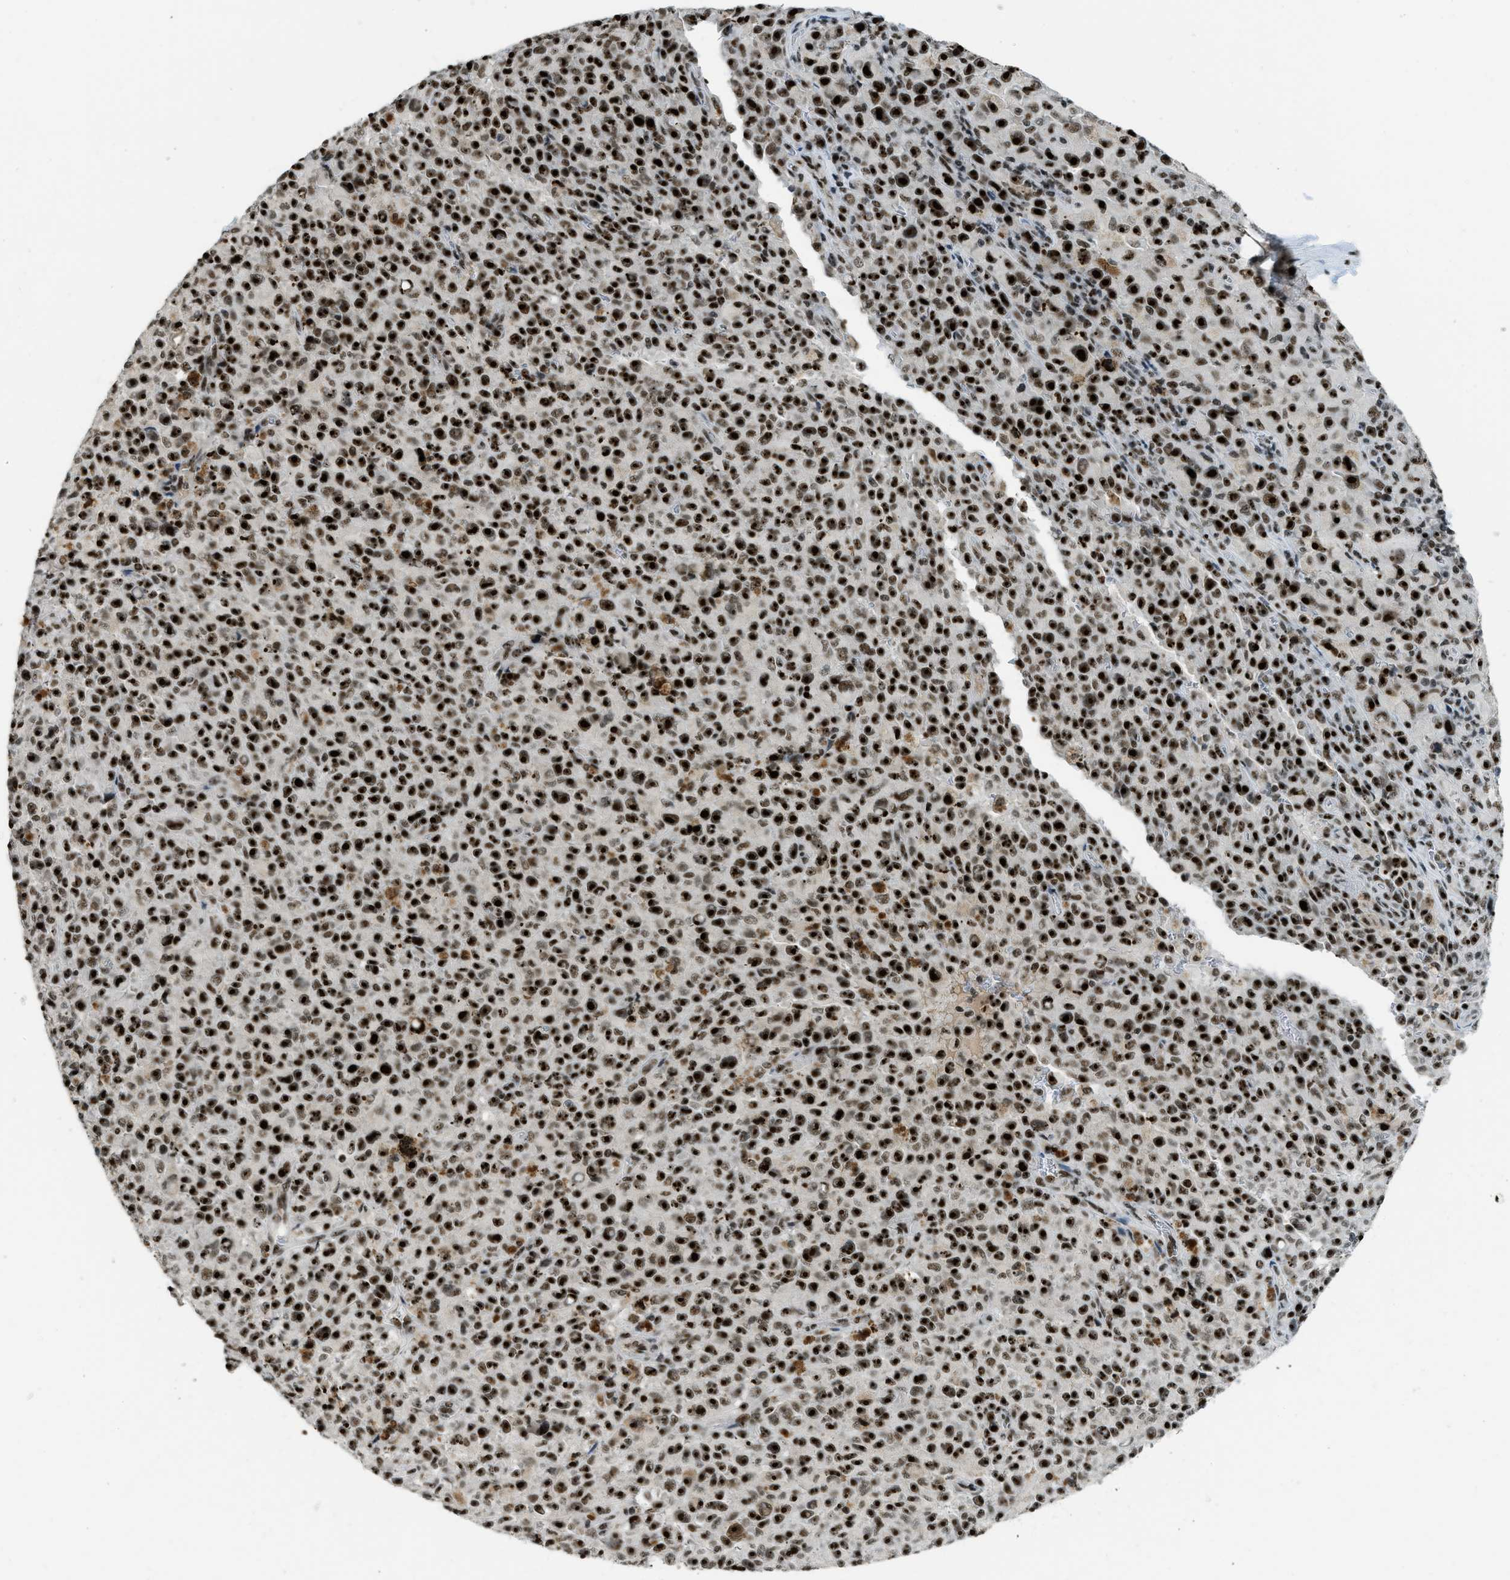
{"staining": {"intensity": "strong", "quantity": ">75%", "location": "nuclear"}, "tissue": "melanoma", "cell_type": "Tumor cells", "image_type": "cancer", "snomed": [{"axis": "morphology", "description": "Malignant melanoma, NOS"}, {"axis": "topography", "description": "Skin"}], "caption": "Malignant melanoma stained with a protein marker reveals strong staining in tumor cells.", "gene": "URB1", "patient": {"sex": "female", "age": 82}}